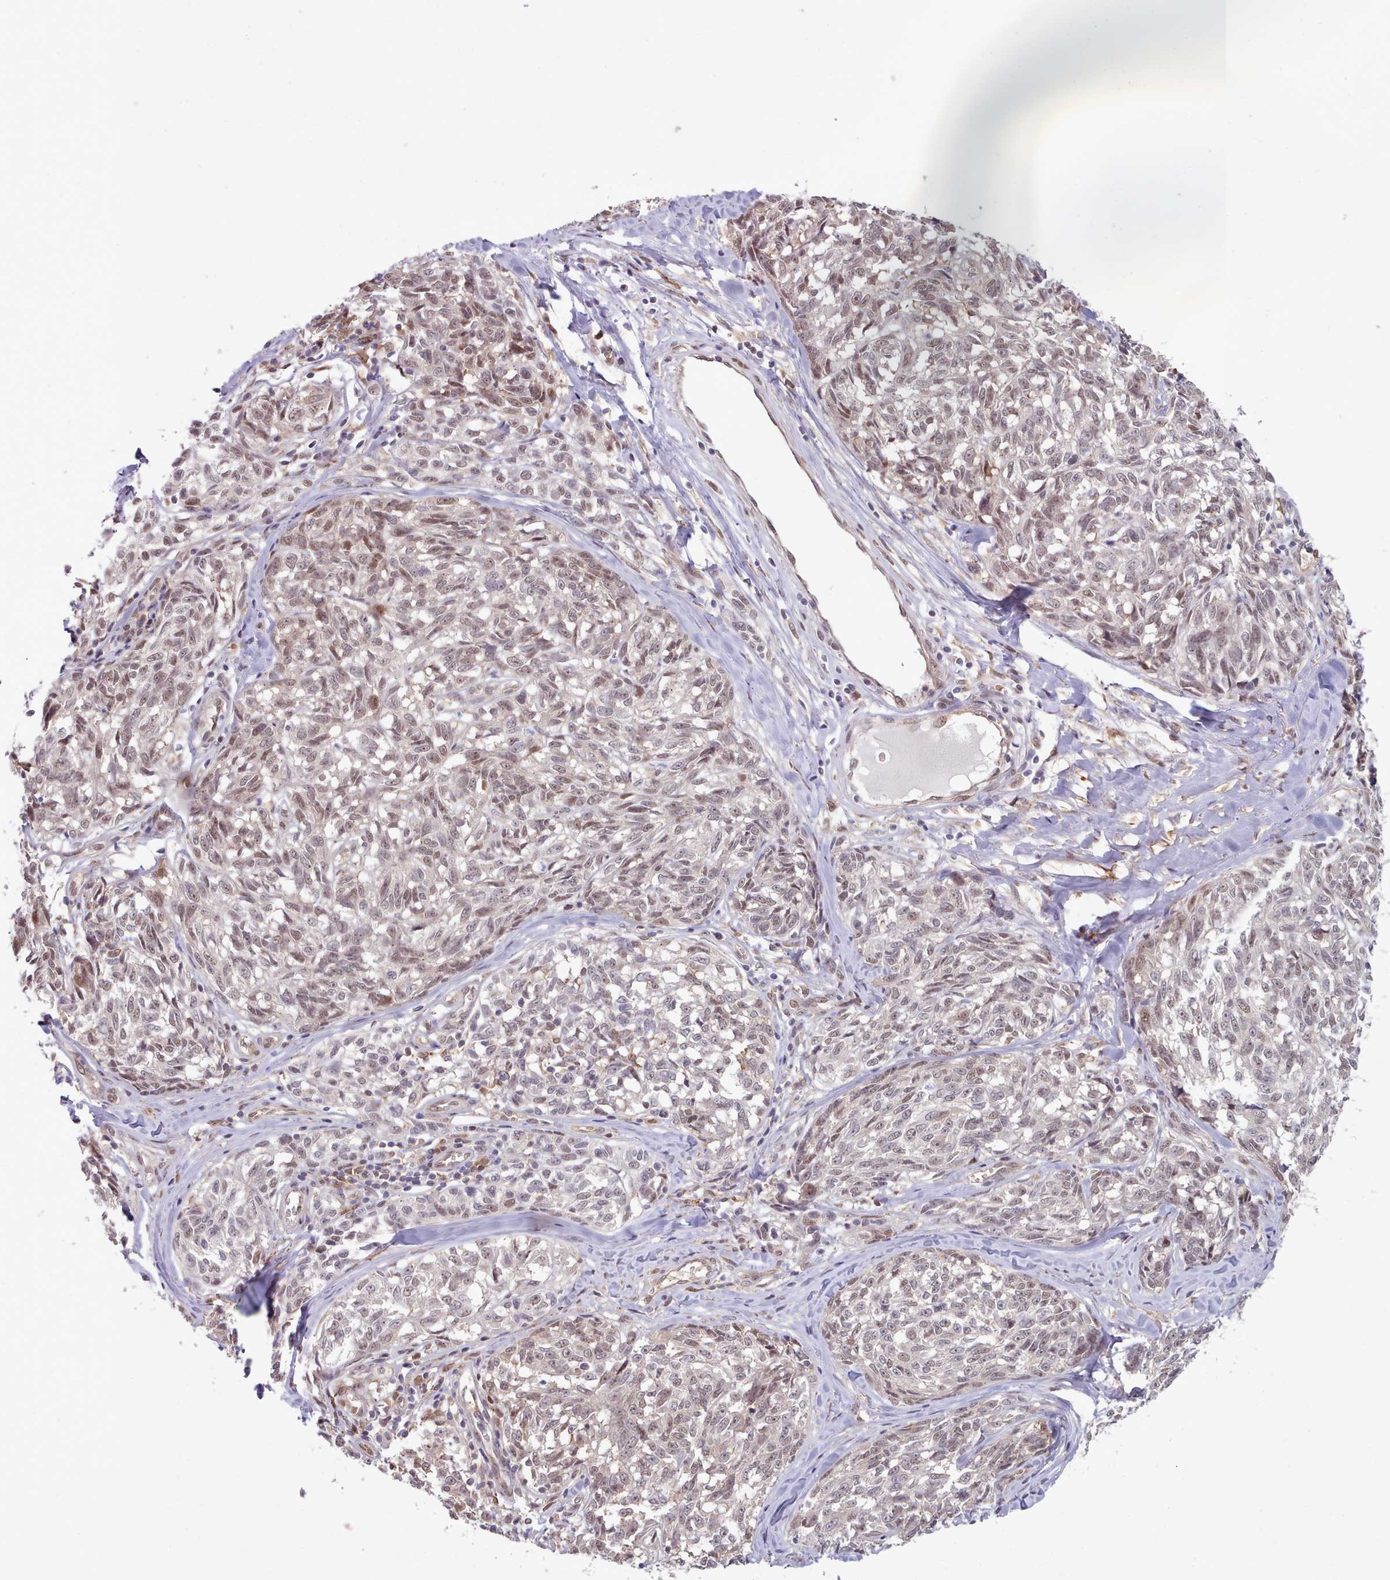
{"staining": {"intensity": "weak", "quantity": "25%-75%", "location": "nuclear"}, "tissue": "melanoma", "cell_type": "Tumor cells", "image_type": "cancer", "snomed": [{"axis": "morphology", "description": "Normal tissue, NOS"}, {"axis": "morphology", "description": "Malignant melanoma, NOS"}, {"axis": "topography", "description": "Skin"}], "caption": "About 25%-75% of tumor cells in malignant melanoma display weak nuclear protein positivity as visualized by brown immunohistochemical staining.", "gene": "CES3", "patient": {"sex": "female", "age": 64}}